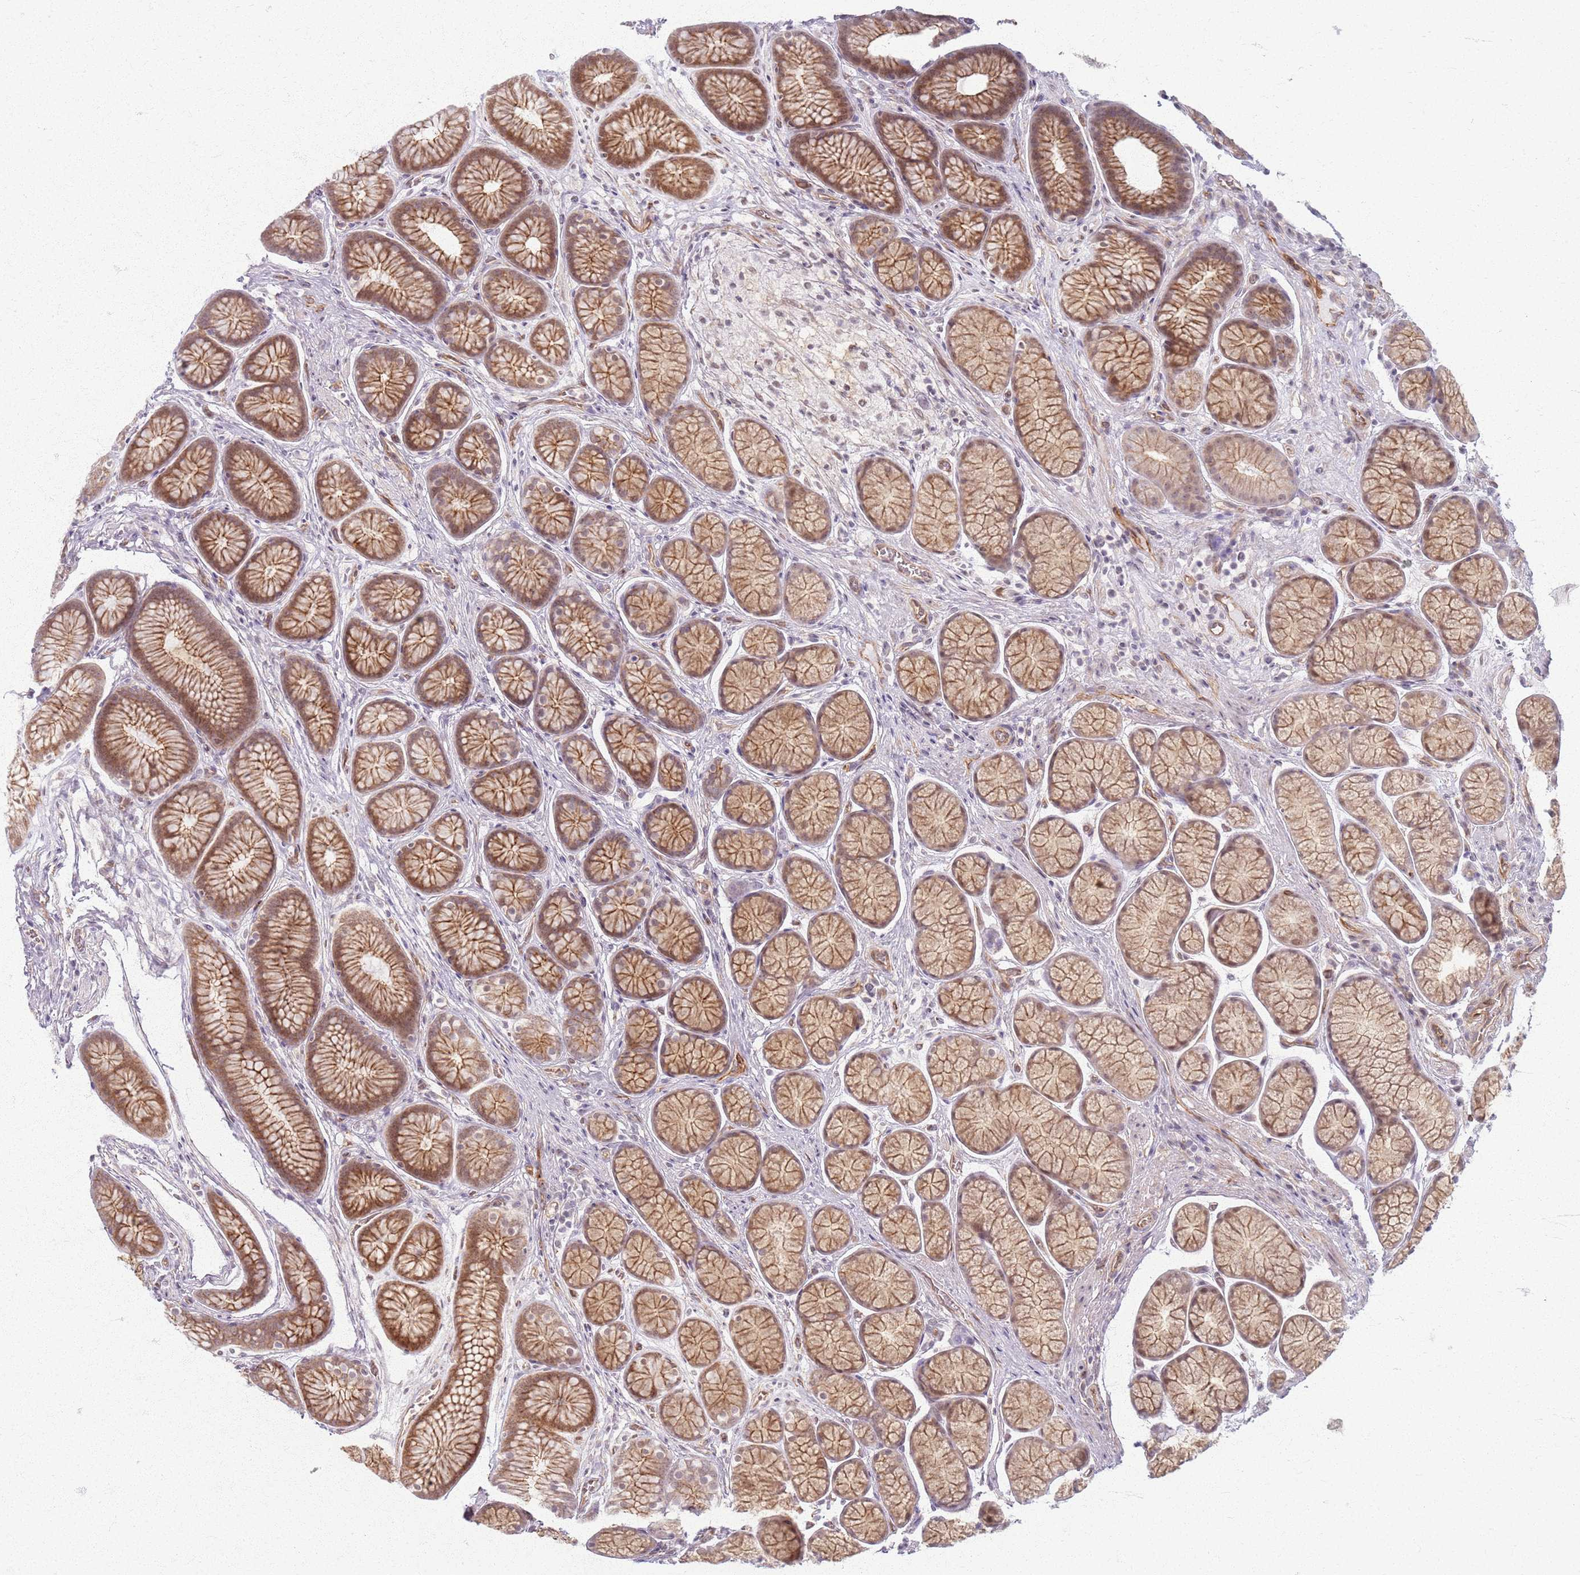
{"staining": {"intensity": "moderate", "quantity": ">75%", "location": "cytoplasmic/membranous,nuclear"}, "tissue": "stomach", "cell_type": "Glandular cells", "image_type": "normal", "snomed": [{"axis": "morphology", "description": "Normal tissue, NOS"}, {"axis": "topography", "description": "Stomach"}], "caption": "Normal stomach demonstrates moderate cytoplasmic/membranous,nuclear staining in approximately >75% of glandular cells.", "gene": "KCNA5", "patient": {"sex": "male", "age": 42}}